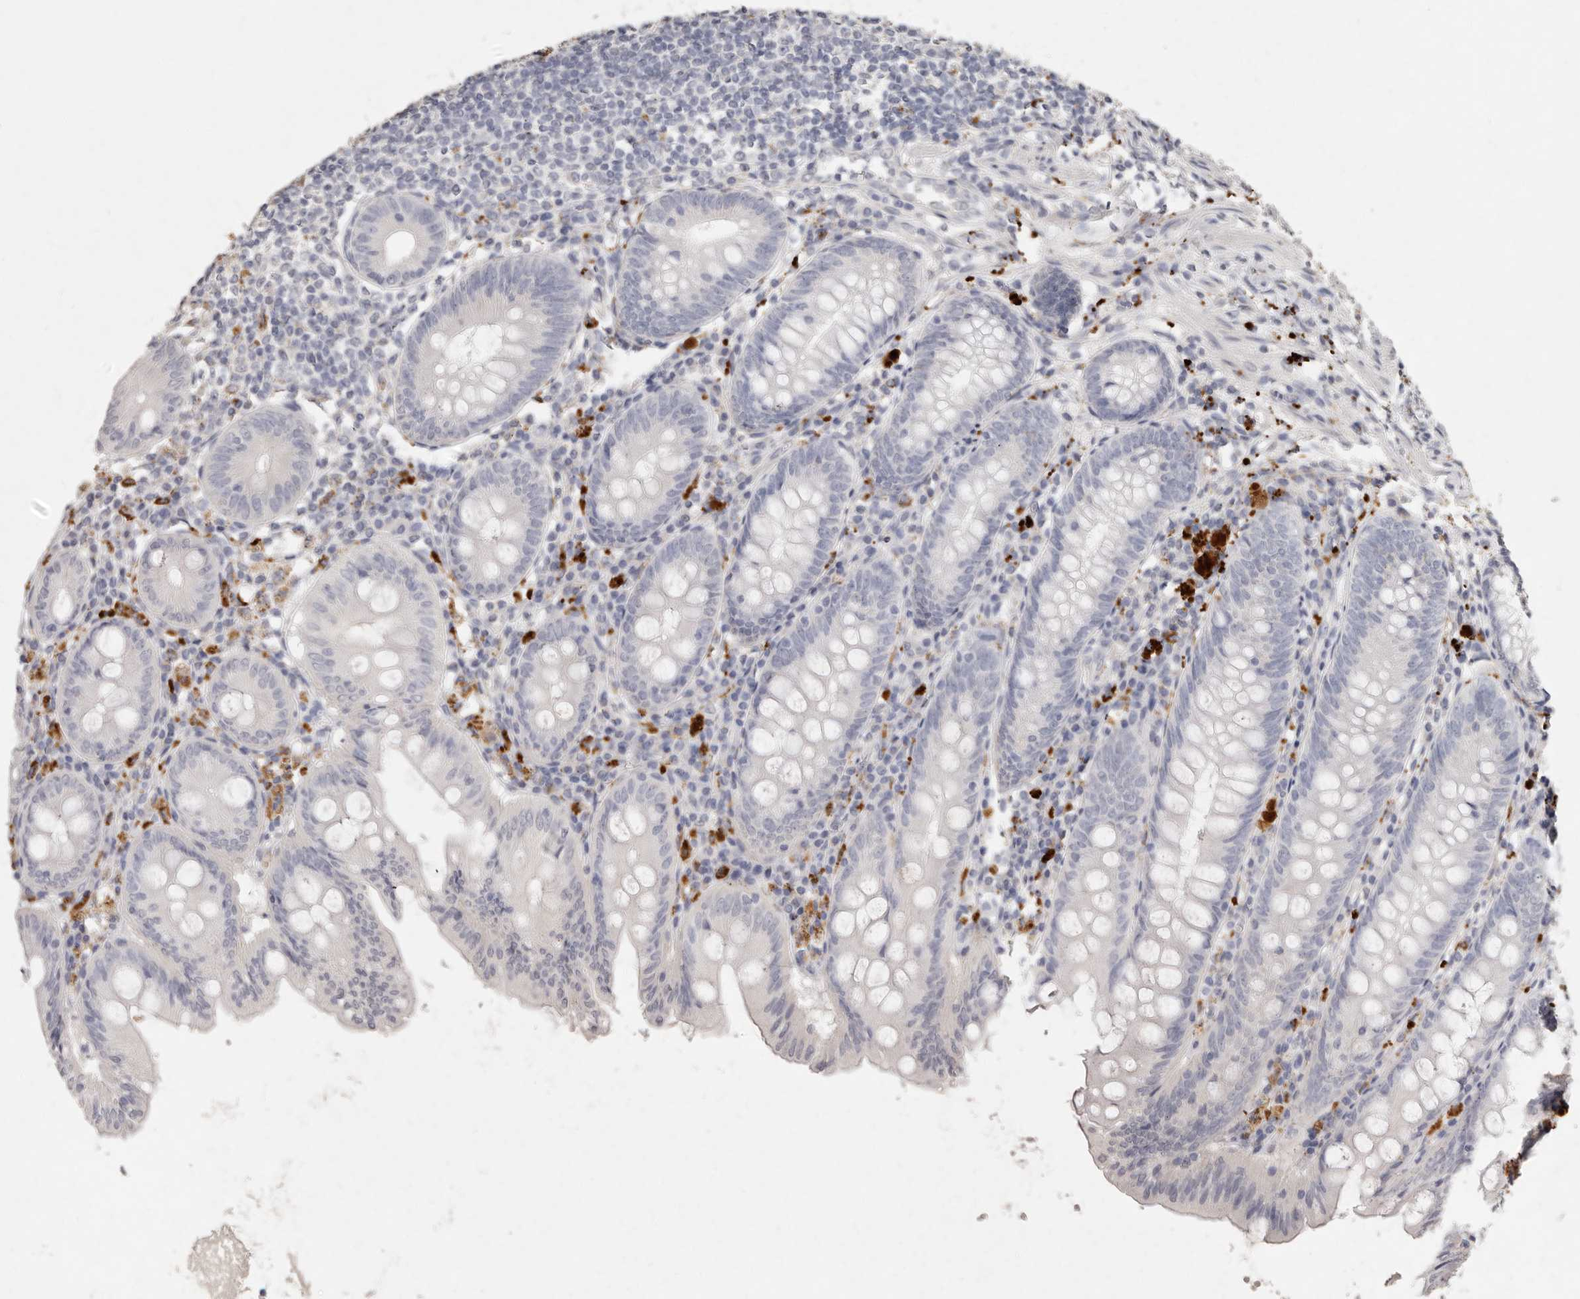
{"staining": {"intensity": "negative", "quantity": "none", "location": "none"}, "tissue": "appendix", "cell_type": "Glandular cells", "image_type": "normal", "snomed": [{"axis": "morphology", "description": "Normal tissue, NOS"}, {"axis": "topography", "description": "Appendix"}], "caption": "DAB immunohistochemical staining of benign appendix shows no significant staining in glandular cells.", "gene": "FAM185A", "patient": {"sex": "female", "age": 54}}